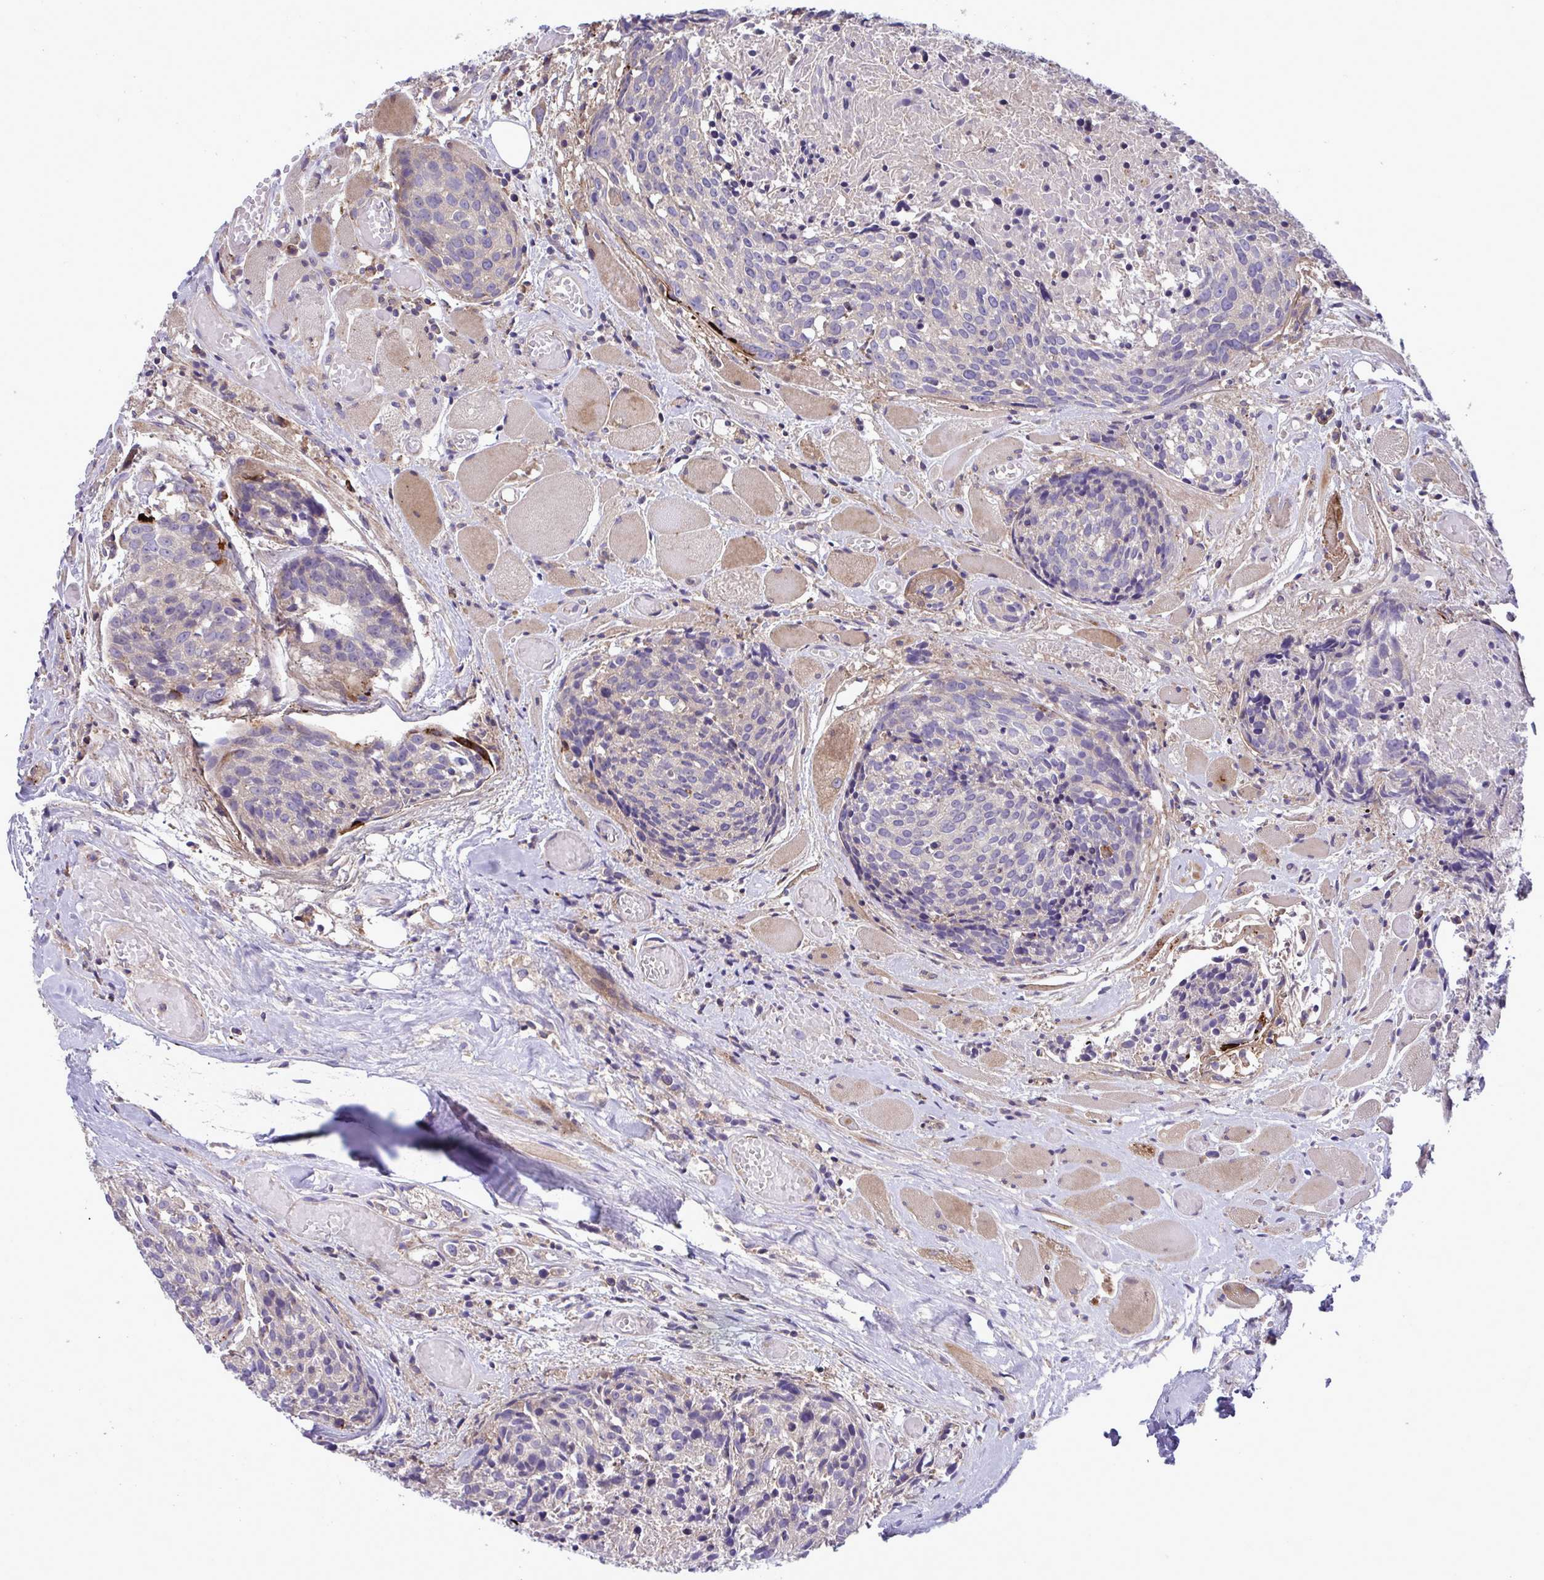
{"staining": {"intensity": "negative", "quantity": "none", "location": "none"}, "tissue": "head and neck cancer", "cell_type": "Tumor cells", "image_type": "cancer", "snomed": [{"axis": "morphology", "description": "Squamous cell carcinoma, NOS"}, {"axis": "topography", "description": "Oral tissue"}, {"axis": "topography", "description": "Head-Neck"}], "caption": "Immunohistochemistry histopathology image of neoplastic tissue: human squamous cell carcinoma (head and neck) stained with DAB displays no significant protein expression in tumor cells.", "gene": "GRB14", "patient": {"sex": "male", "age": 64}}